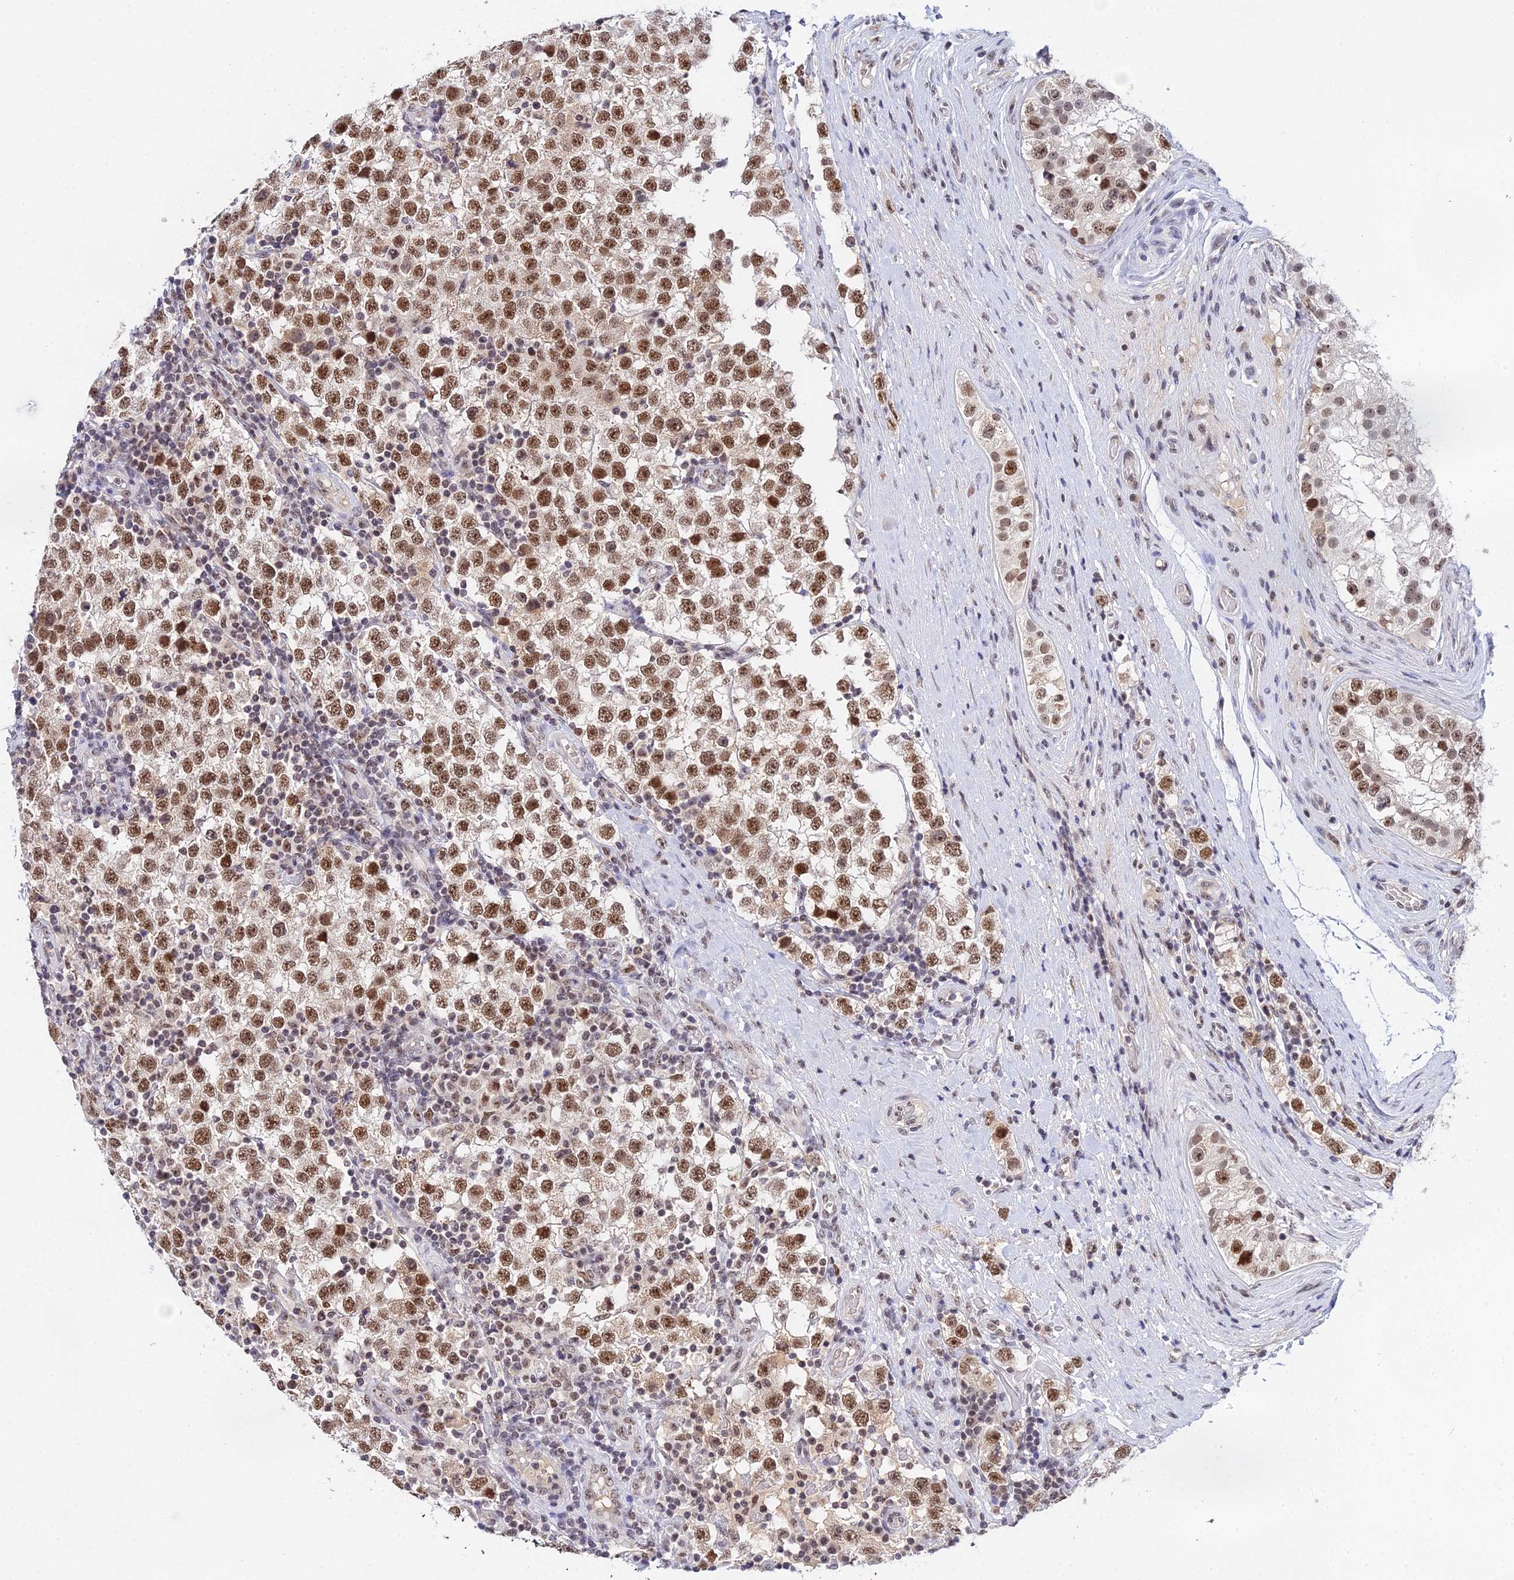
{"staining": {"intensity": "strong", "quantity": ">75%", "location": "nuclear"}, "tissue": "testis cancer", "cell_type": "Tumor cells", "image_type": "cancer", "snomed": [{"axis": "morphology", "description": "Seminoma, NOS"}, {"axis": "topography", "description": "Testis"}], "caption": "This micrograph exhibits IHC staining of human seminoma (testis), with high strong nuclear expression in approximately >75% of tumor cells.", "gene": "EXOSC3", "patient": {"sex": "male", "age": 34}}